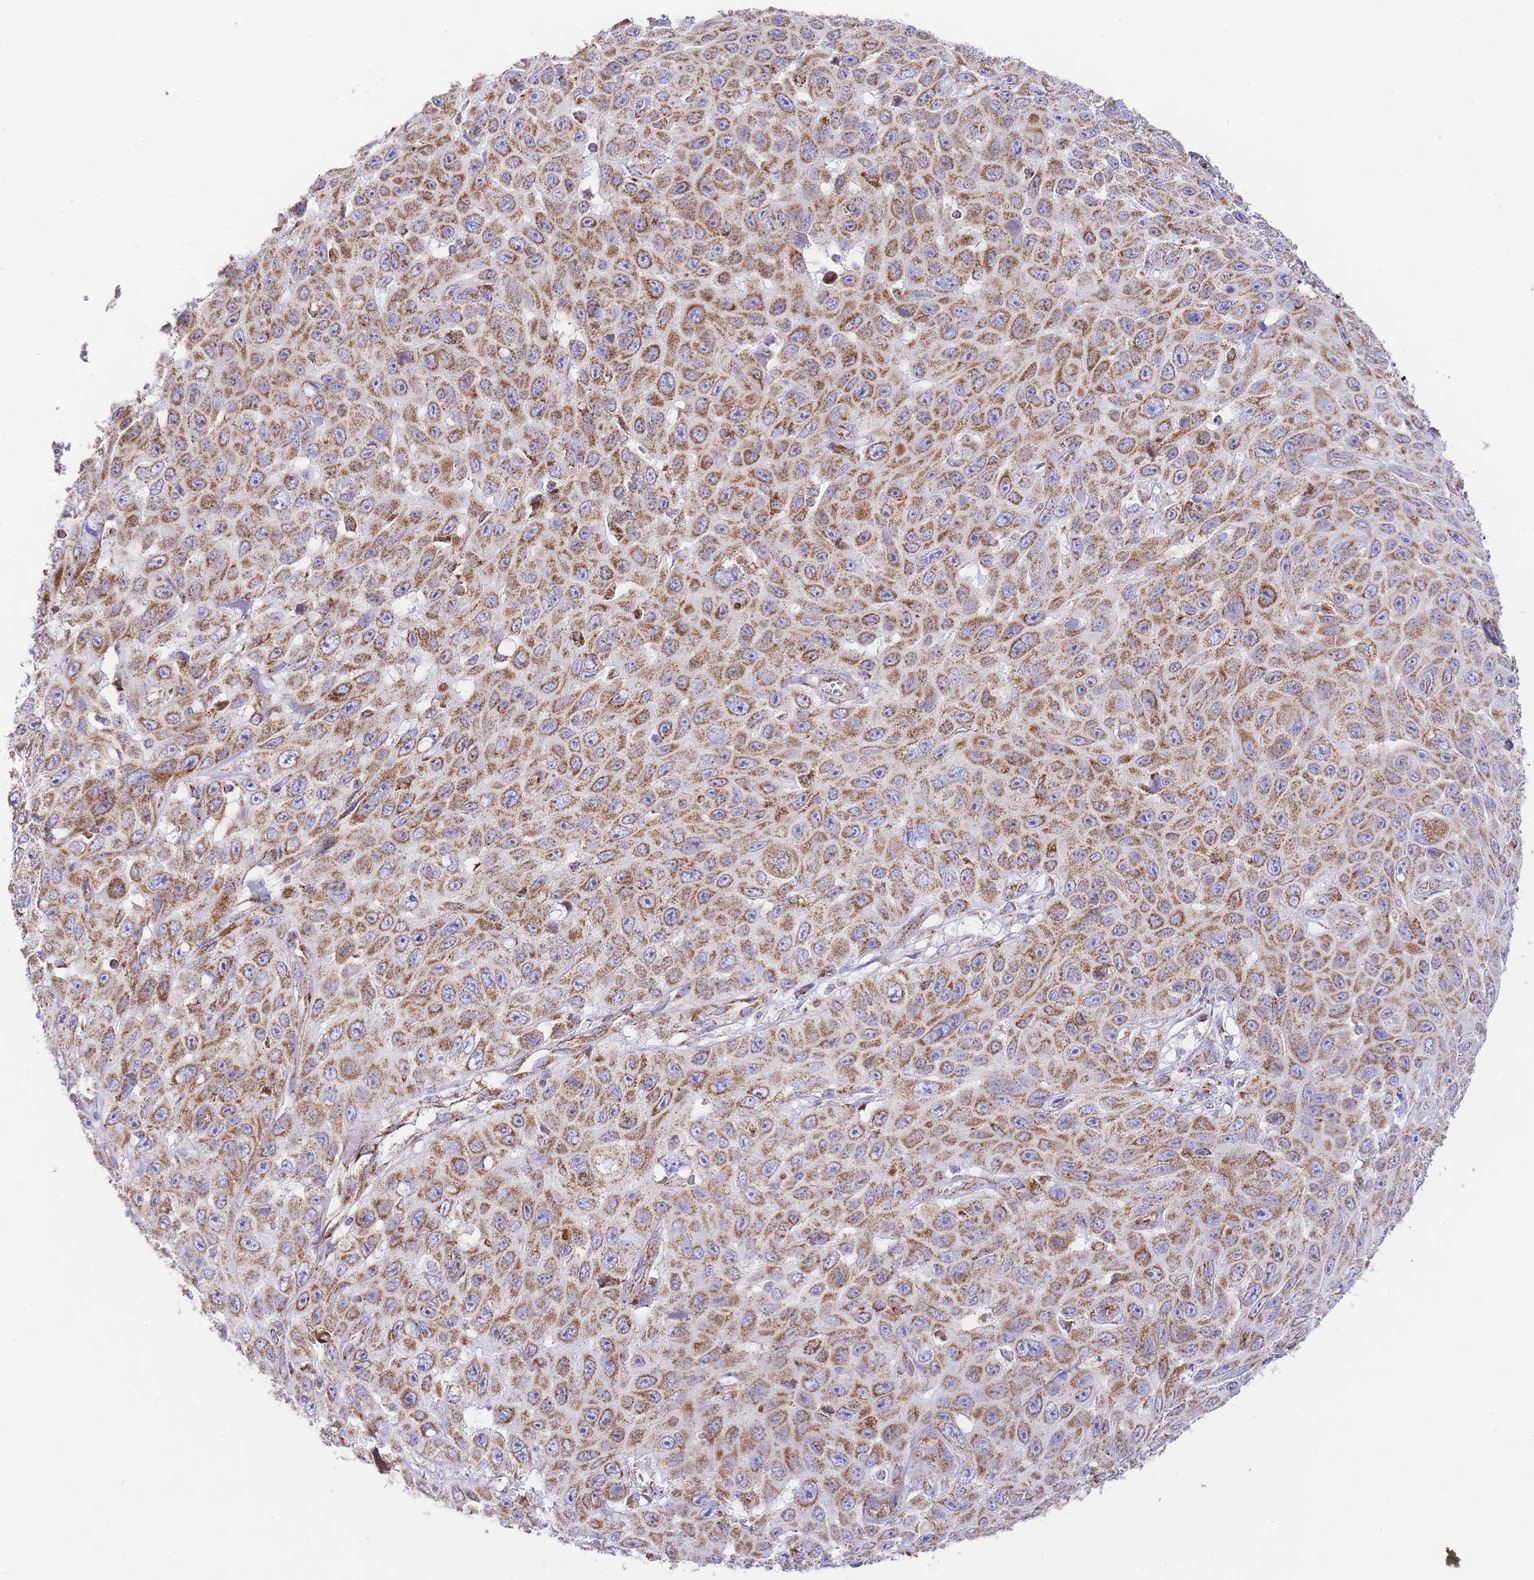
{"staining": {"intensity": "moderate", "quantity": ">75%", "location": "cytoplasmic/membranous"}, "tissue": "skin cancer", "cell_type": "Tumor cells", "image_type": "cancer", "snomed": [{"axis": "morphology", "description": "Squamous cell carcinoma, NOS"}, {"axis": "topography", "description": "Skin"}], "caption": "This is an image of immunohistochemistry (IHC) staining of skin cancer, which shows moderate positivity in the cytoplasmic/membranous of tumor cells.", "gene": "GSTM1", "patient": {"sex": "male", "age": 82}}